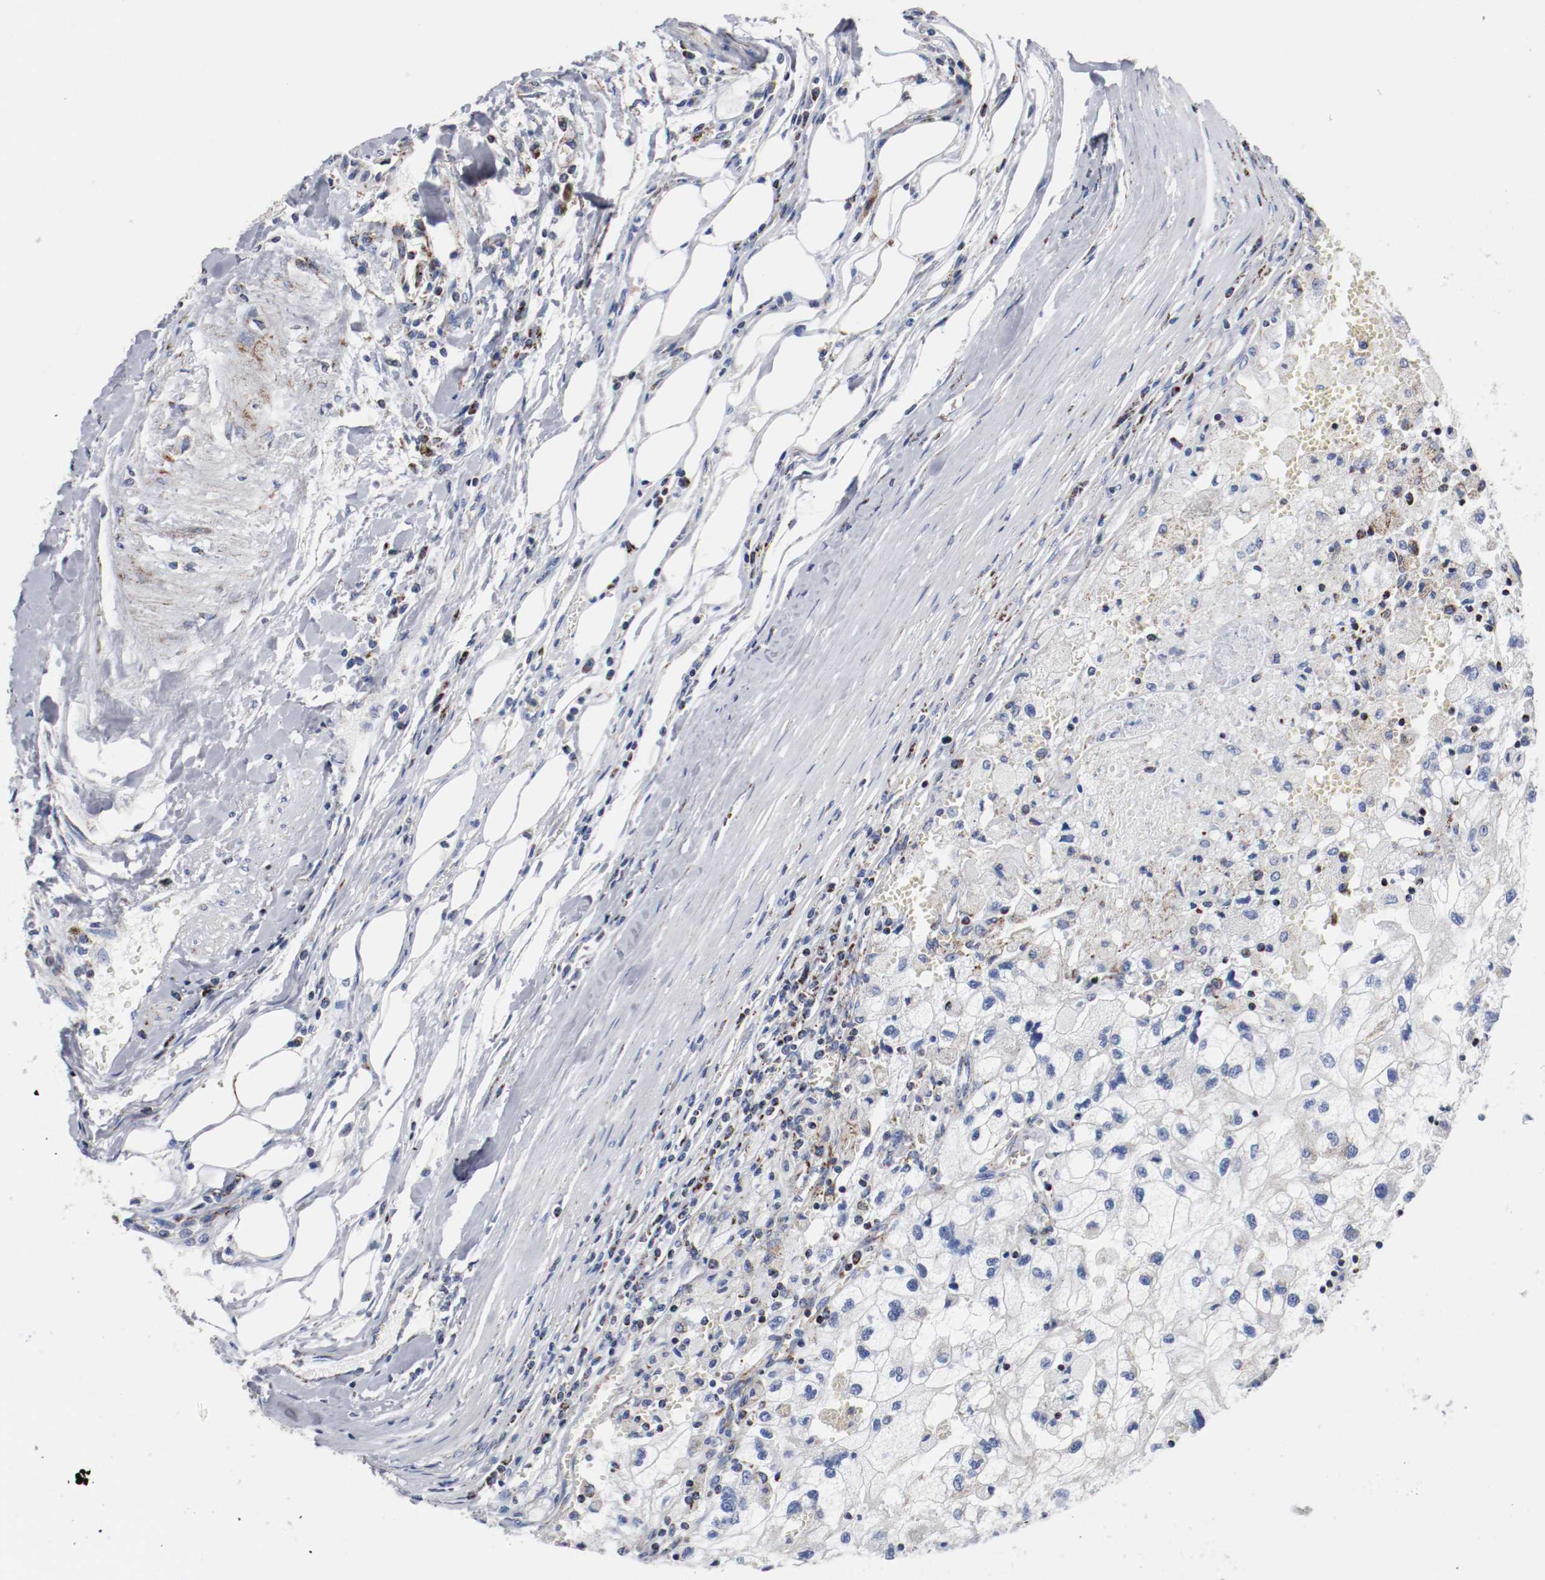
{"staining": {"intensity": "negative", "quantity": "none", "location": "none"}, "tissue": "renal cancer", "cell_type": "Tumor cells", "image_type": "cancer", "snomed": [{"axis": "morphology", "description": "Normal tissue, NOS"}, {"axis": "morphology", "description": "Adenocarcinoma, NOS"}, {"axis": "topography", "description": "Kidney"}], "caption": "Tumor cells are negative for protein expression in human renal cancer.", "gene": "TUBD1", "patient": {"sex": "male", "age": 71}}